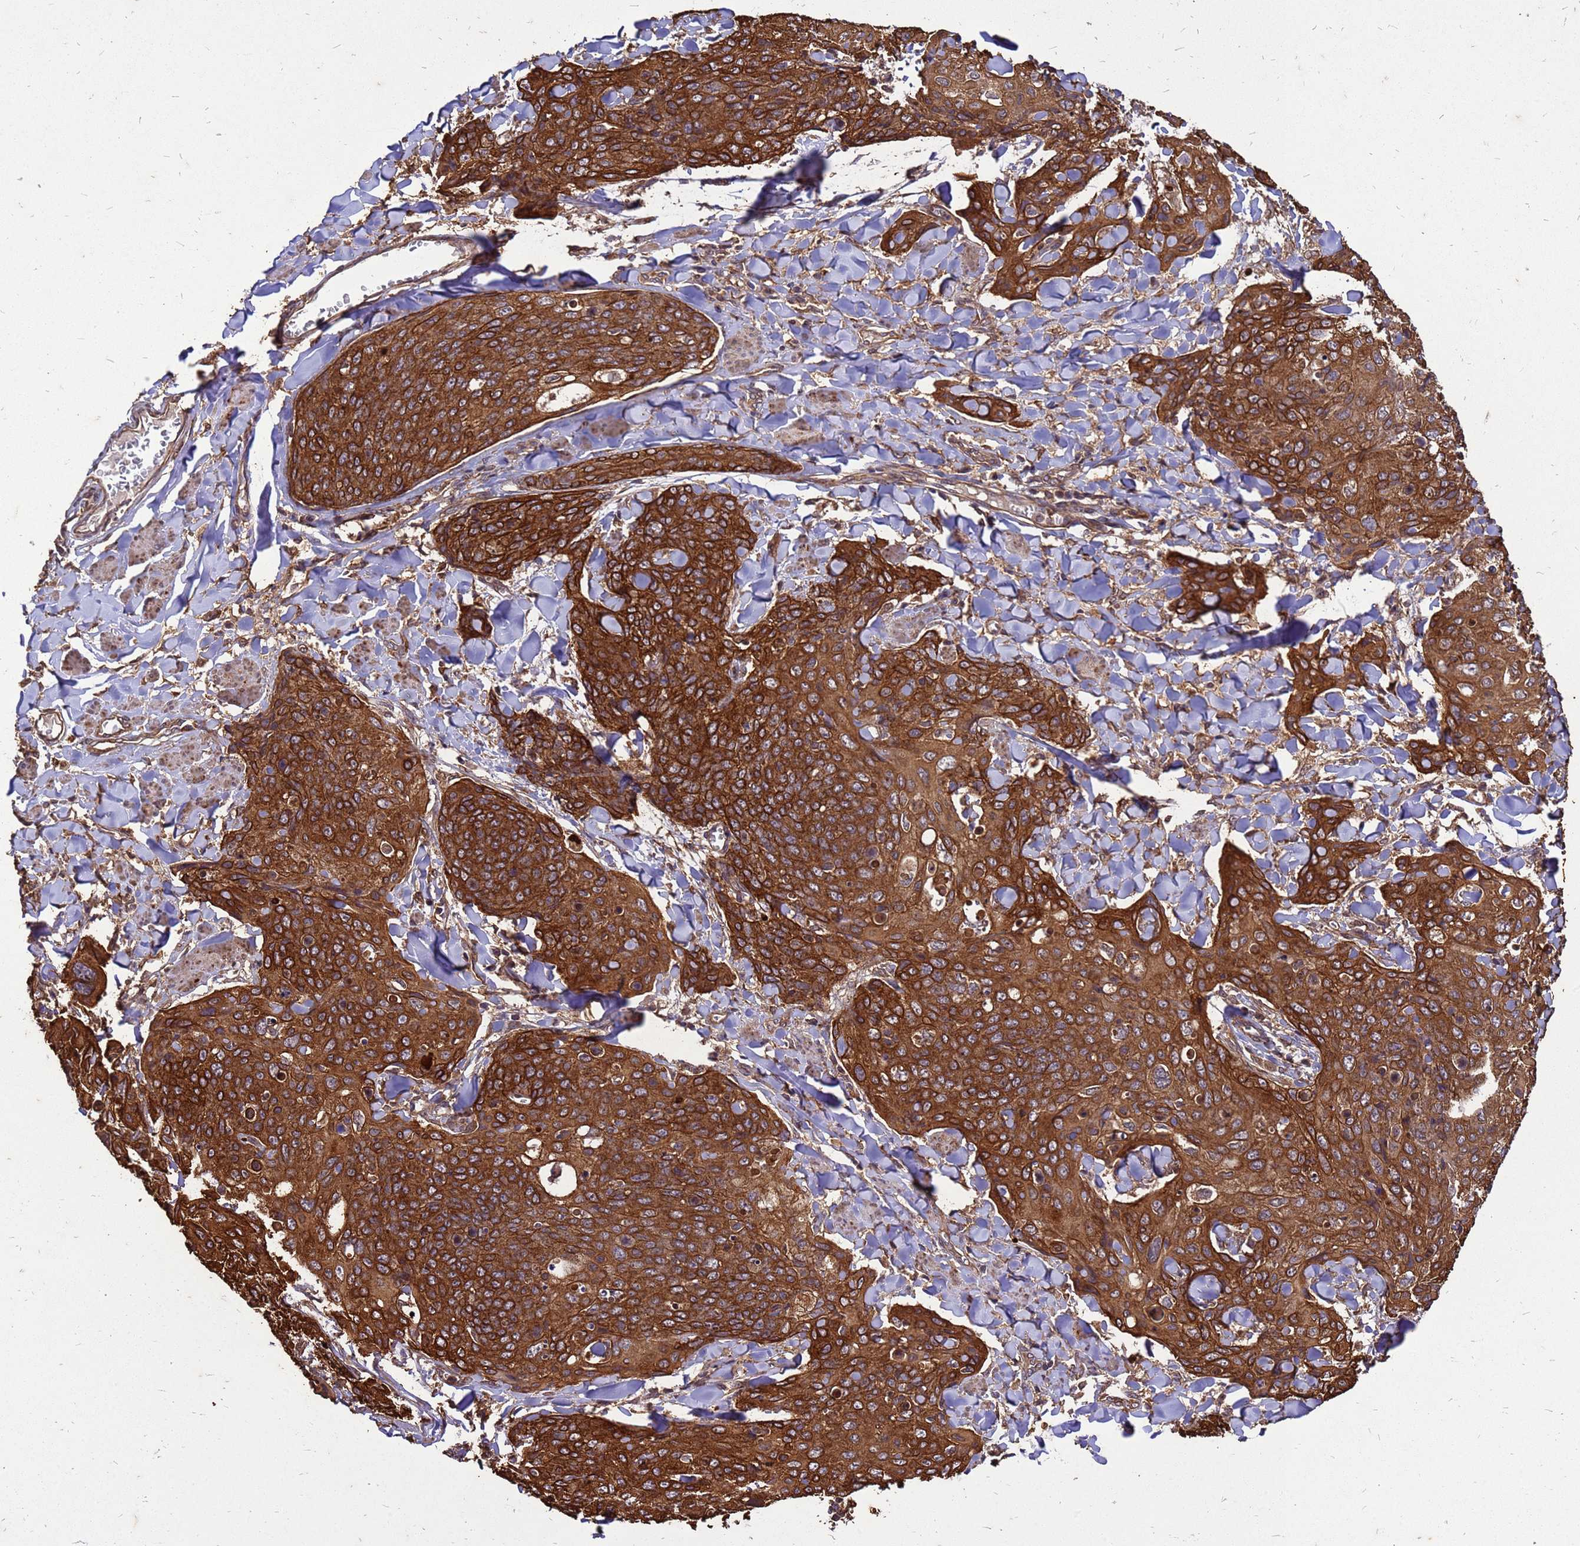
{"staining": {"intensity": "strong", "quantity": ">75%", "location": "cytoplasmic/membranous"}, "tissue": "skin cancer", "cell_type": "Tumor cells", "image_type": "cancer", "snomed": [{"axis": "morphology", "description": "Squamous cell carcinoma, NOS"}, {"axis": "topography", "description": "Skin"}, {"axis": "topography", "description": "Vulva"}], "caption": "Protein expression analysis of skin cancer (squamous cell carcinoma) displays strong cytoplasmic/membranous staining in approximately >75% of tumor cells. The protein of interest is stained brown, and the nuclei are stained in blue (DAB IHC with brightfield microscopy, high magnification).", "gene": "ZNF618", "patient": {"sex": "female", "age": 85}}